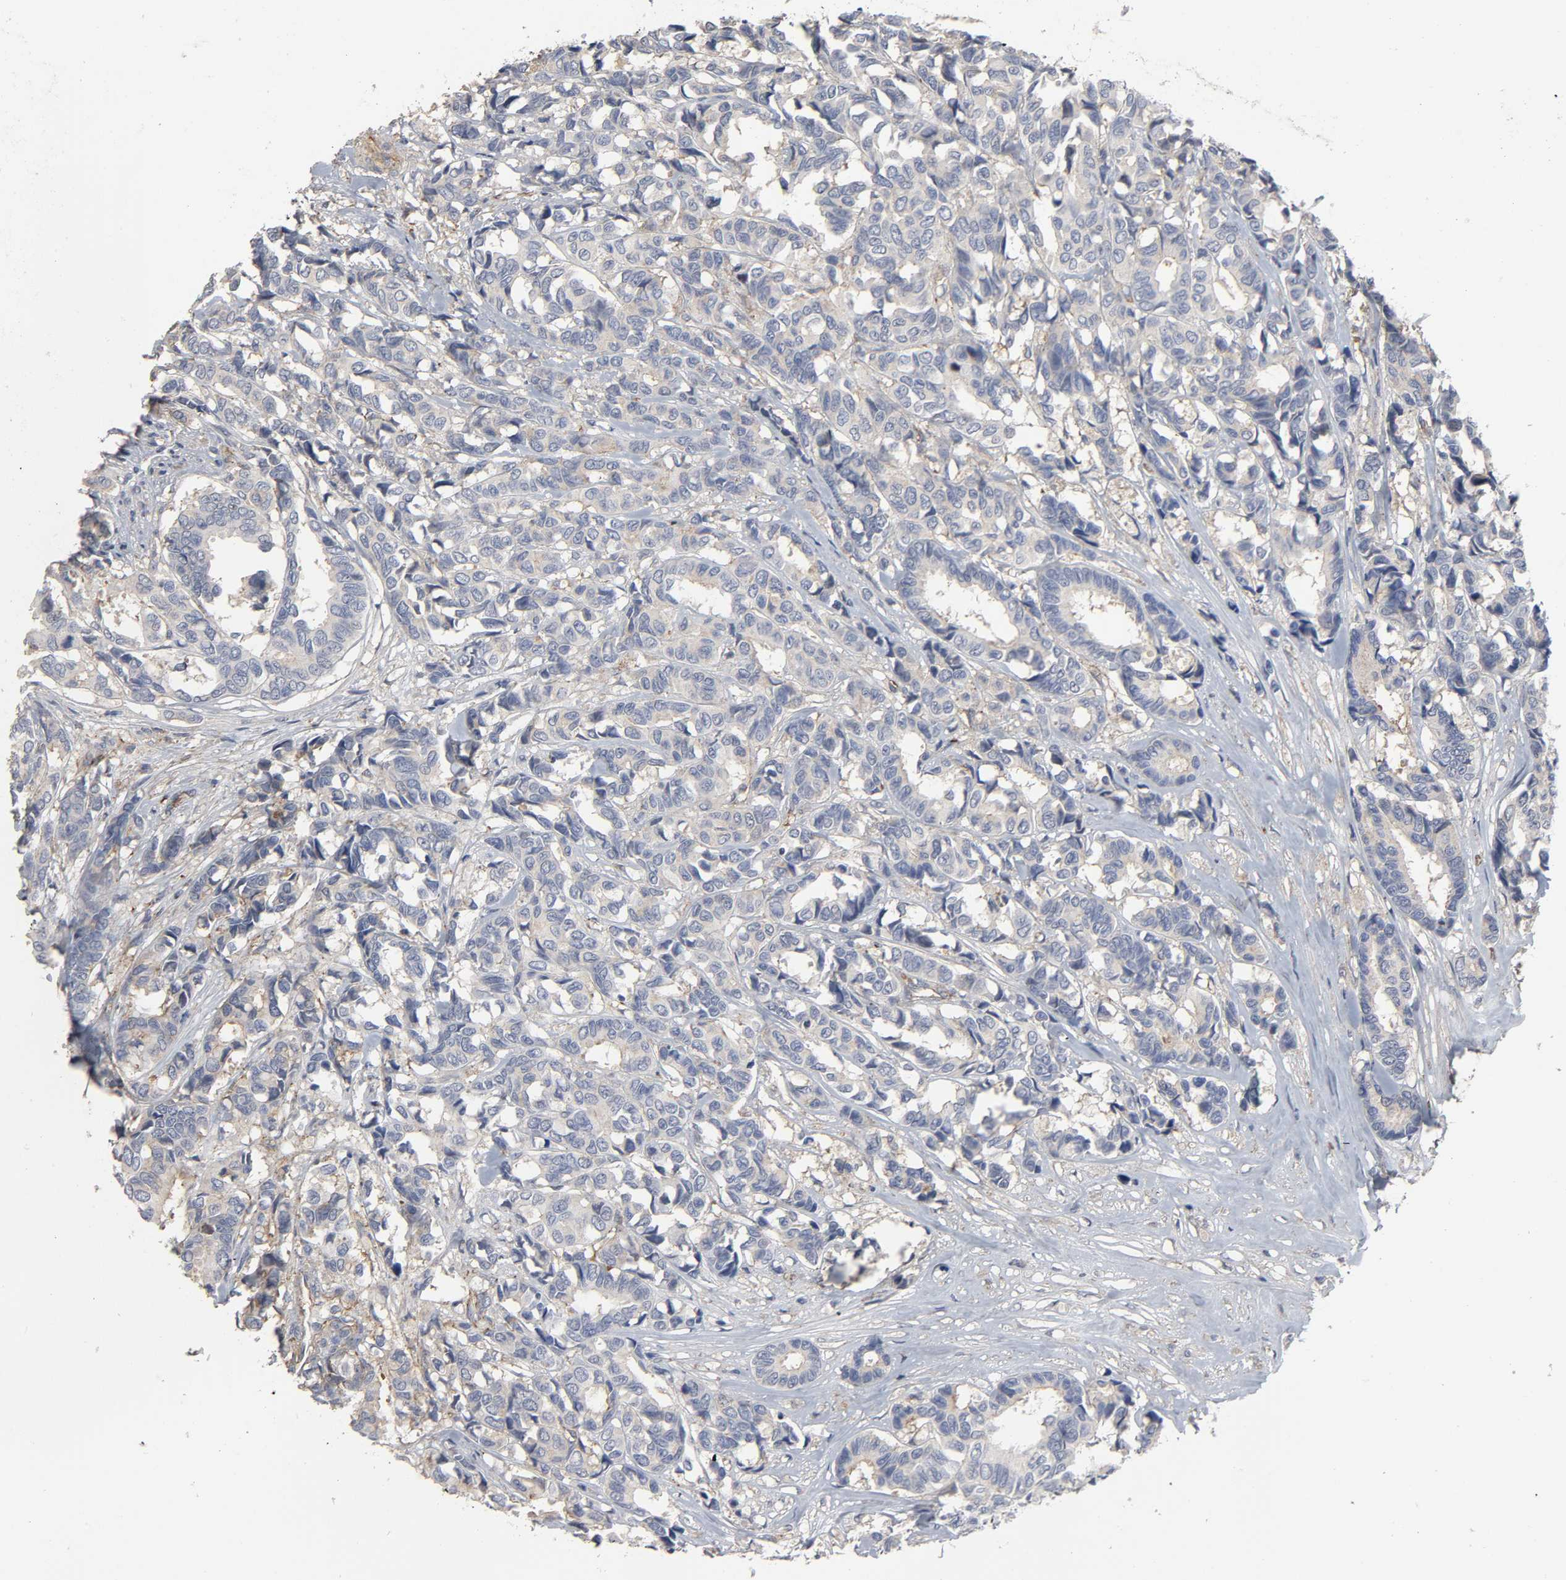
{"staining": {"intensity": "weak", "quantity": "25%-75%", "location": "cytoplasmic/membranous"}, "tissue": "breast cancer", "cell_type": "Tumor cells", "image_type": "cancer", "snomed": [{"axis": "morphology", "description": "Duct carcinoma"}, {"axis": "topography", "description": "Breast"}], "caption": "Immunohistochemistry (IHC) photomicrograph of neoplastic tissue: human breast infiltrating ductal carcinoma stained using IHC exhibits low levels of weak protein expression localized specifically in the cytoplasmic/membranous of tumor cells, appearing as a cytoplasmic/membranous brown color.", "gene": "SH3GLB1", "patient": {"sex": "female", "age": 87}}